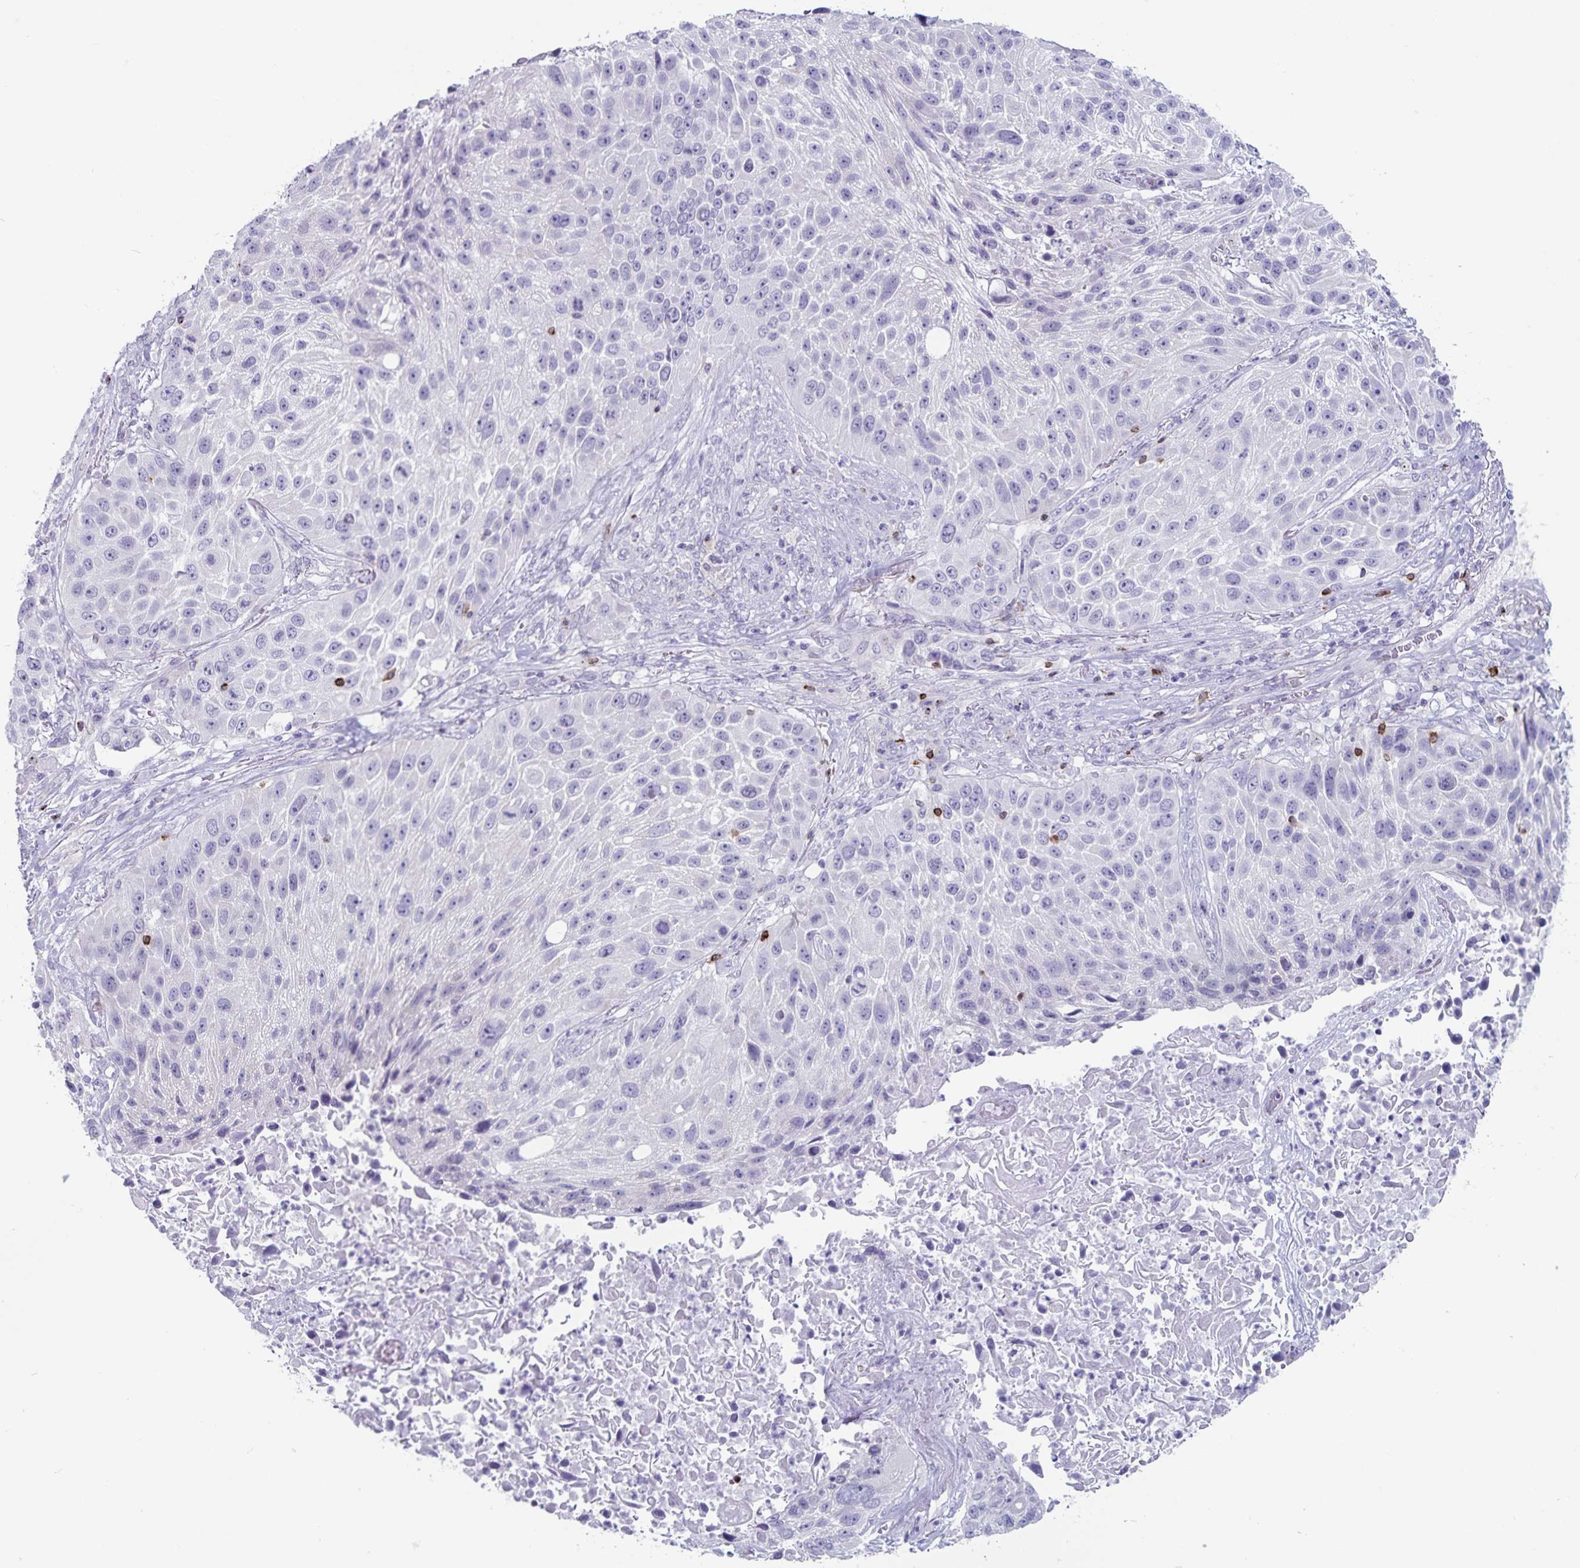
{"staining": {"intensity": "negative", "quantity": "none", "location": "none"}, "tissue": "lung cancer", "cell_type": "Tumor cells", "image_type": "cancer", "snomed": [{"axis": "morphology", "description": "Normal morphology"}, {"axis": "morphology", "description": "Squamous cell carcinoma, NOS"}, {"axis": "topography", "description": "Lymph node"}, {"axis": "topography", "description": "Lung"}], "caption": "Tumor cells show no significant positivity in squamous cell carcinoma (lung).", "gene": "GNLY", "patient": {"sex": "male", "age": 67}}